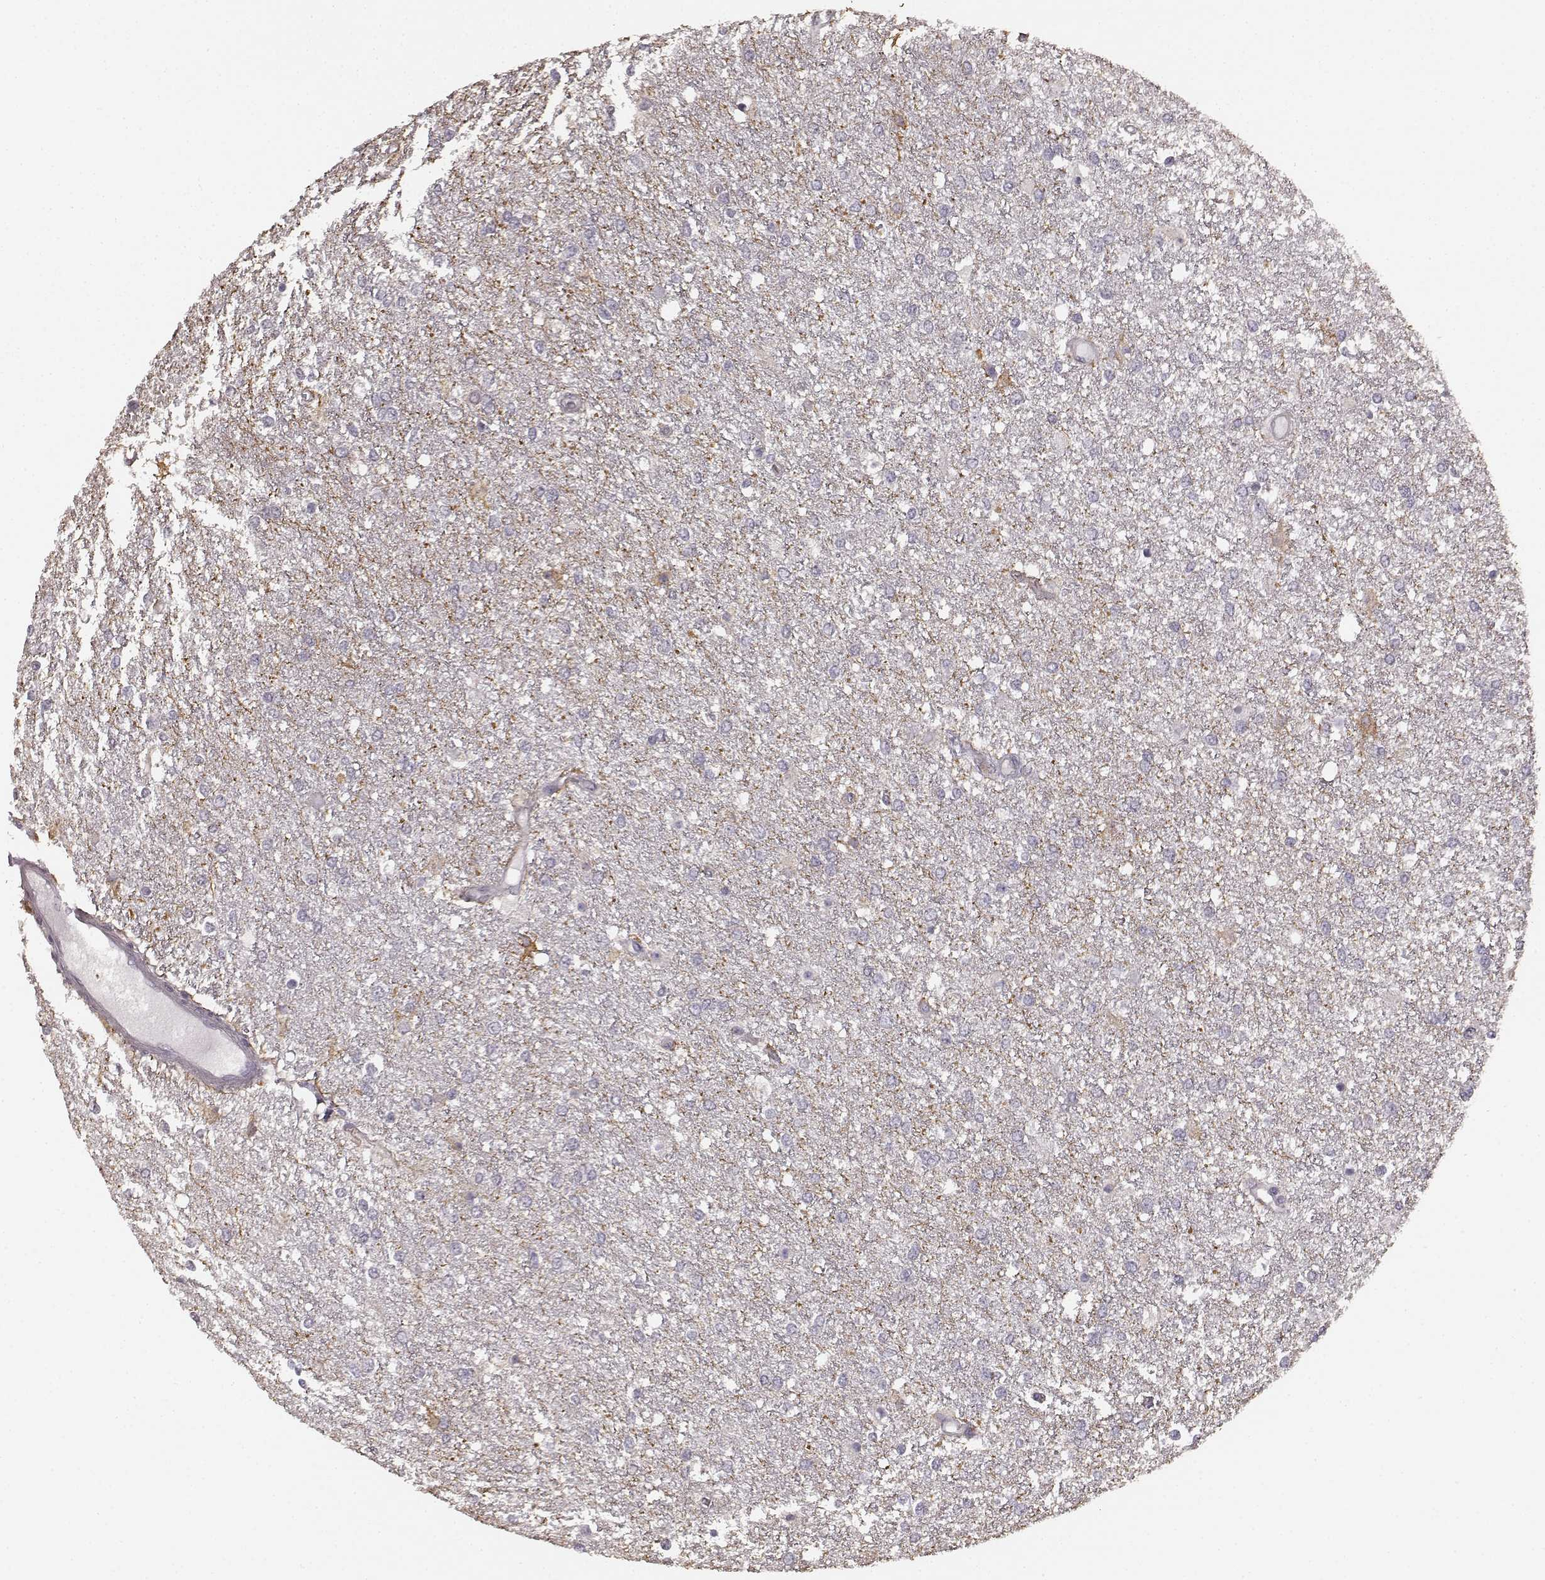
{"staining": {"intensity": "negative", "quantity": "none", "location": "none"}, "tissue": "glioma", "cell_type": "Tumor cells", "image_type": "cancer", "snomed": [{"axis": "morphology", "description": "Glioma, malignant, High grade"}, {"axis": "topography", "description": "Brain"}], "caption": "High power microscopy histopathology image of an IHC micrograph of high-grade glioma (malignant), revealing no significant staining in tumor cells. The staining was performed using DAB (3,3'-diaminobenzidine) to visualize the protein expression in brown, while the nuclei were stained in blue with hematoxylin (Magnification: 20x).", "gene": "RIT2", "patient": {"sex": "female", "age": 61}}